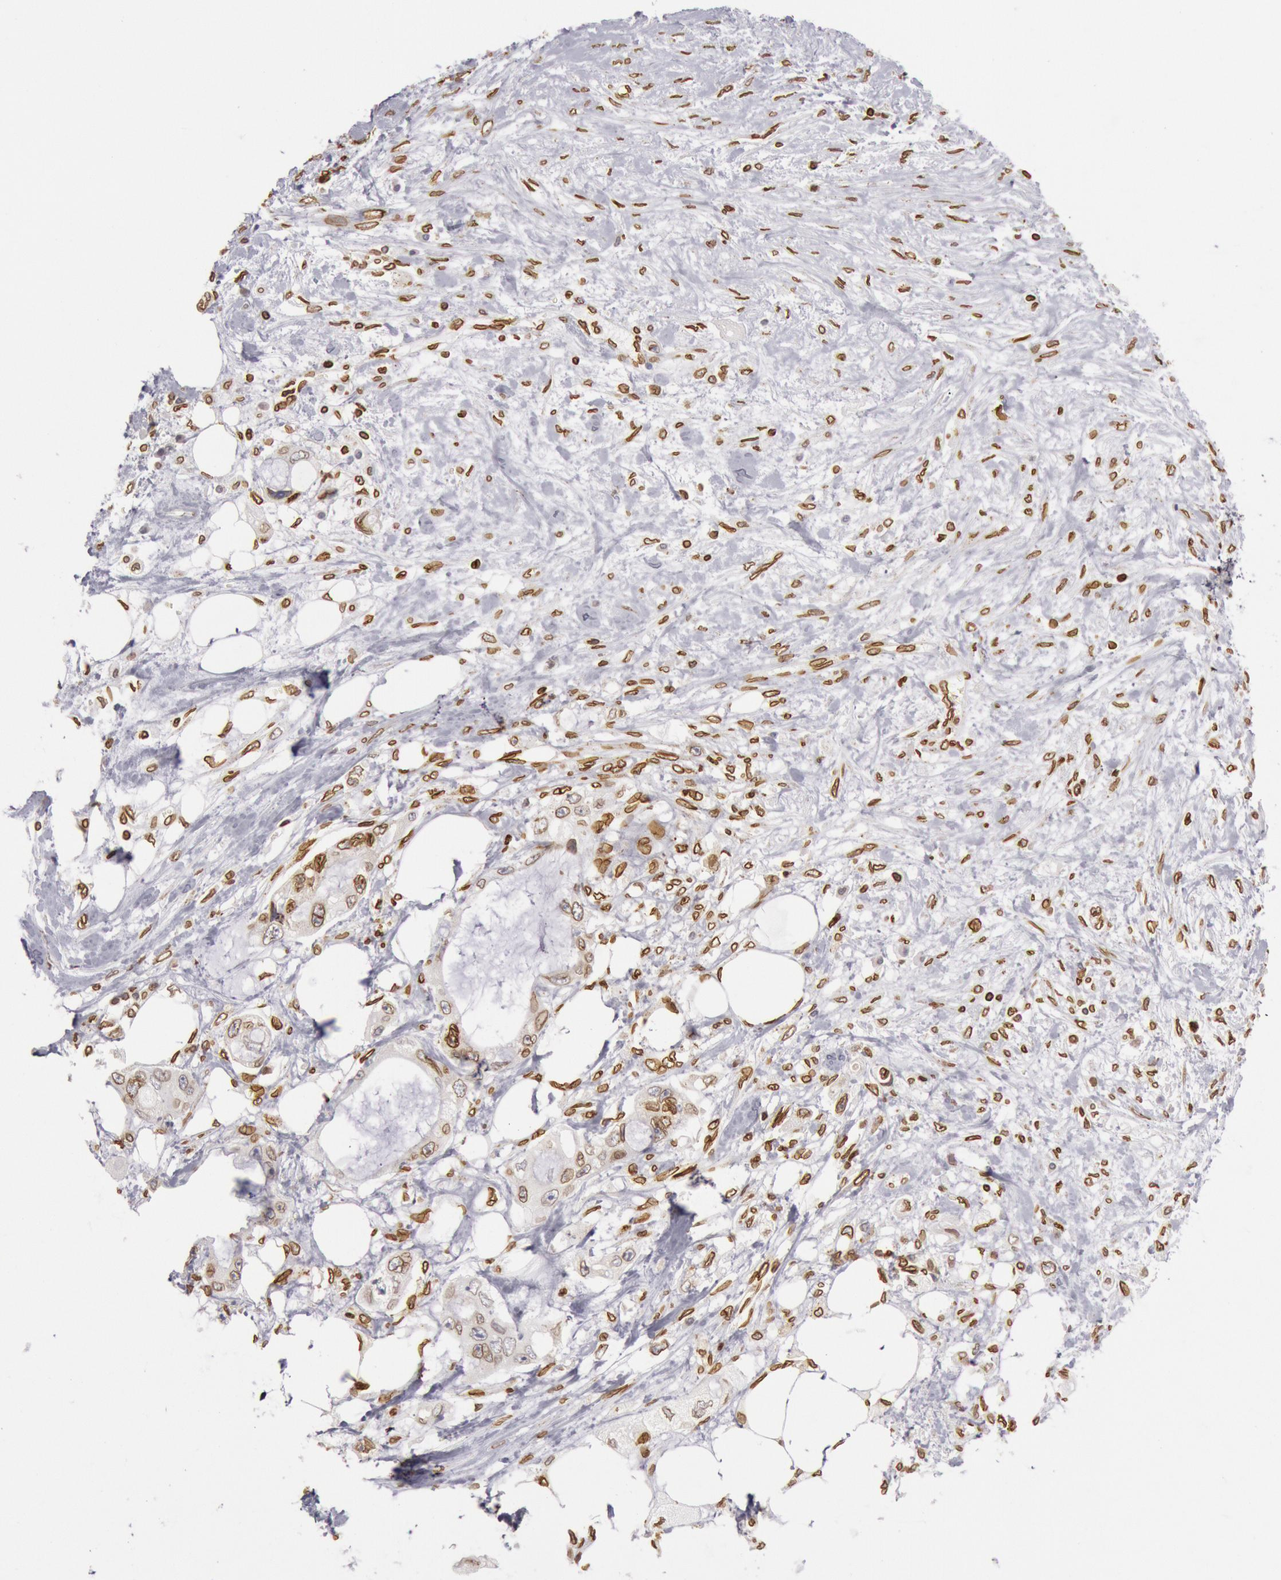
{"staining": {"intensity": "strong", "quantity": ">75%", "location": "nuclear"}, "tissue": "pancreatic cancer", "cell_type": "Tumor cells", "image_type": "cancer", "snomed": [{"axis": "morphology", "description": "Adenocarcinoma, NOS"}, {"axis": "topography", "description": "Pancreas"}, {"axis": "topography", "description": "Stomach, upper"}], "caption": "Pancreatic cancer (adenocarcinoma) stained with IHC shows strong nuclear staining in approximately >75% of tumor cells.", "gene": "SUN2", "patient": {"sex": "male", "age": 77}}